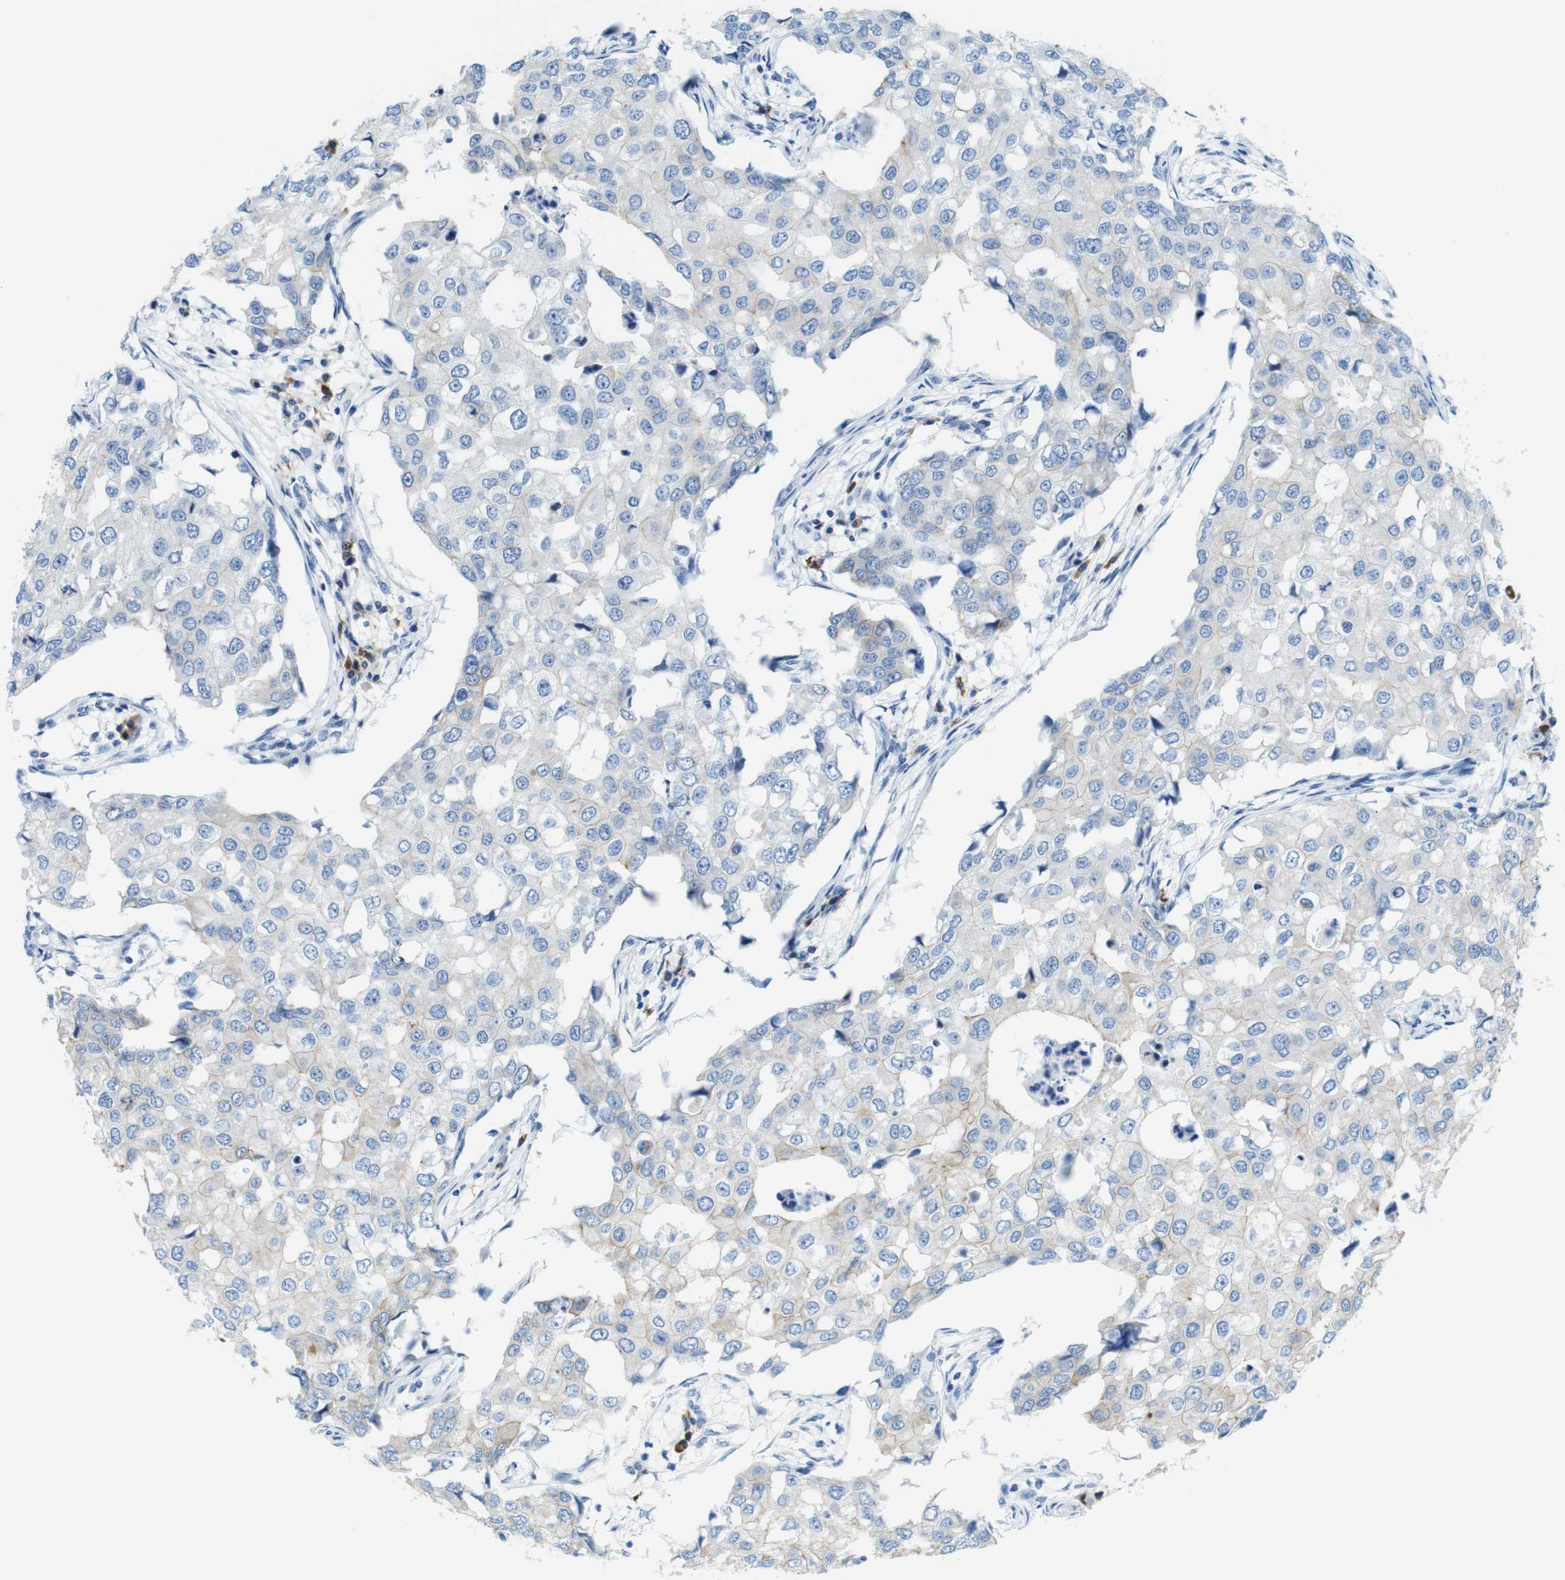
{"staining": {"intensity": "moderate", "quantity": "25%-75%", "location": "cytoplasmic/membranous"}, "tissue": "breast cancer", "cell_type": "Tumor cells", "image_type": "cancer", "snomed": [{"axis": "morphology", "description": "Duct carcinoma"}, {"axis": "topography", "description": "Breast"}], "caption": "An image of intraductal carcinoma (breast) stained for a protein exhibits moderate cytoplasmic/membranous brown staining in tumor cells.", "gene": "CLMN", "patient": {"sex": "female", "age": 27}}